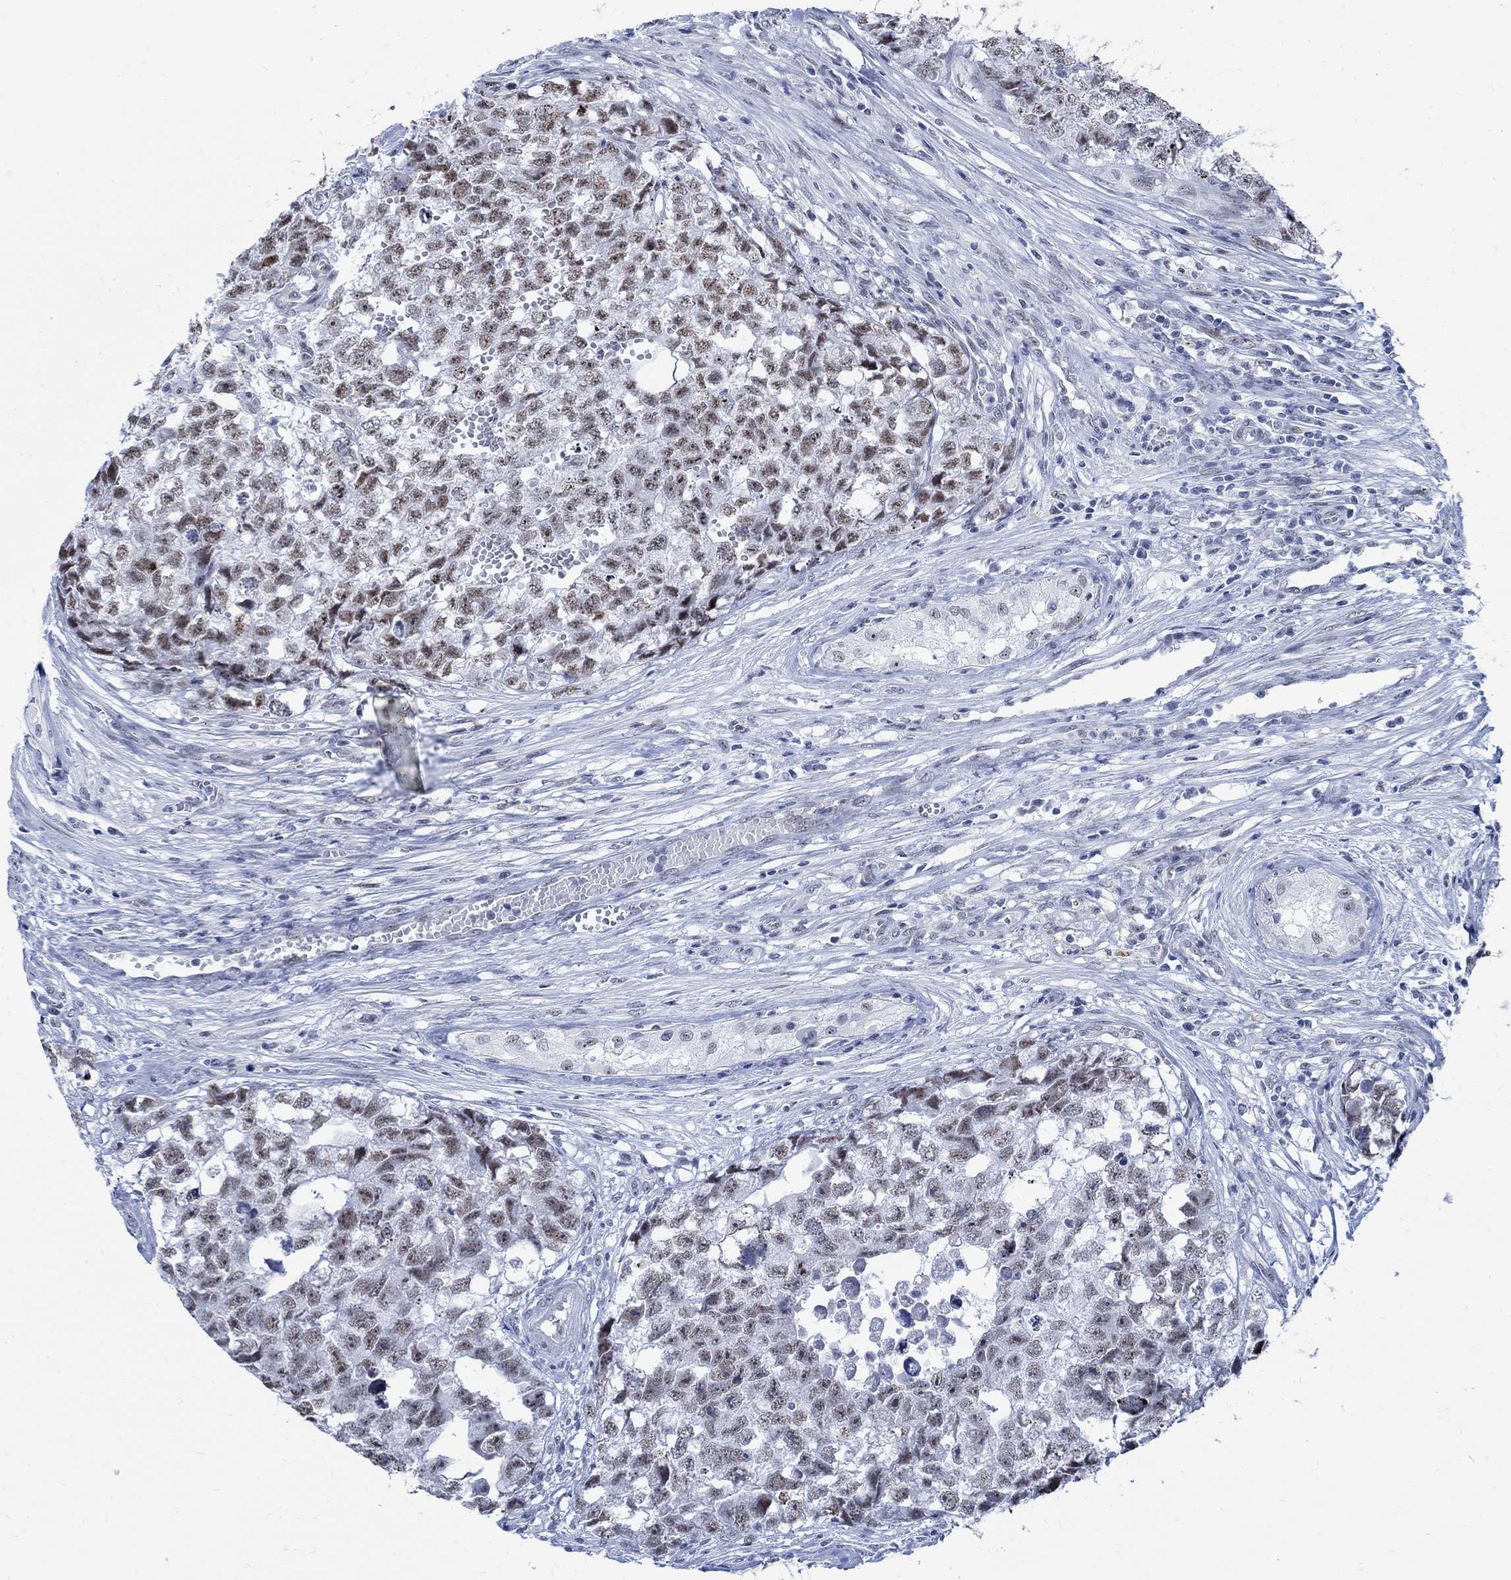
{"staining": {"intensity": "weak", "quantity": ">75%", "location": "nuclear"}, "tissue": "testis cancer", "cell_type": "Tumor cells", "image_type": "cancer", "snomed": [{"axis": "morphology", "description": "Seminoma, NOS"}, {"axis": "morphology", "description": "Carcinoma, Embryonal, NOS"}, {"axis": "topography", "description": "Testis"}], "caption": "Immunohistochemical staining of human seminoma (testis) reveals low levels of weak nuclear protein expression in about >75% of tumor cells. Using DAB (brown) and hematoxylin (blue) stains, captured at high magnification using brightfield microscopy.", "gene": "DLK1", "patient": {"sex": "male", "age": 22}}